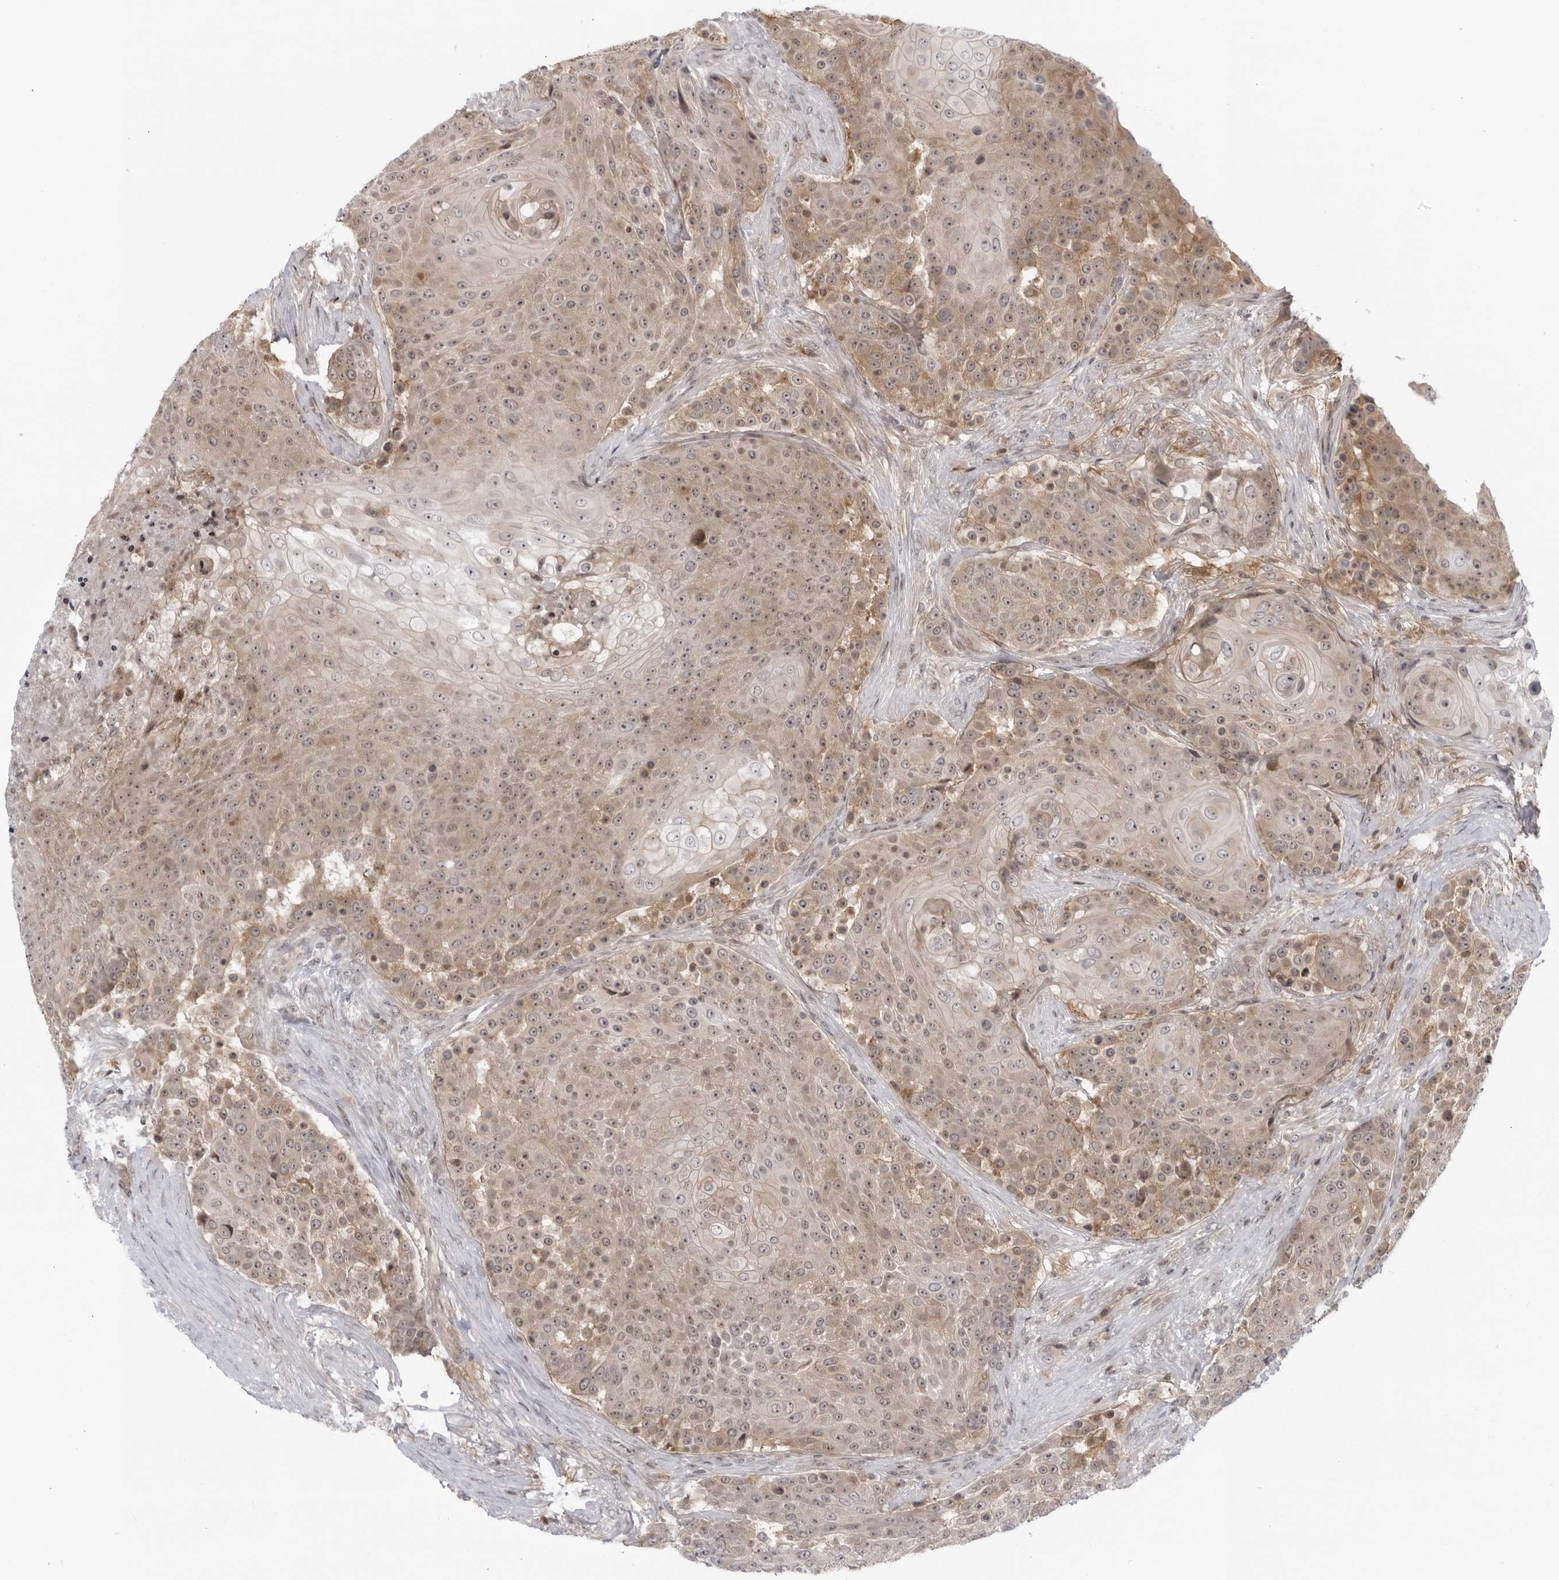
{"staining": {"intensity": "moderate", "quantity": ">75%", "location": "cytoplasmic/membranous,nuclear"}, "tissue": "urothelial cancer", "cell_type": "Tumor cells", "image_type": "cancer", "snomed": [{"axis": "morphology", "description": "Urothelial carcinoma, High grade"}, {"axis": "topography", "description": "Urinary bladder"}], "caption": "High-magnification brightfield microscopy of urothelial carcinoma (high-grade) stained with DAB (3,3'-diaminobenzidine) (brown) and counterstained with hematoxylin (blue). tumor cells exhibit moderate cytoplasmic/membranous and nuclear staining is appreciated in about>75% of cells.", "gene": "DTL", "patient": {"sex": "female", "age": 63}}